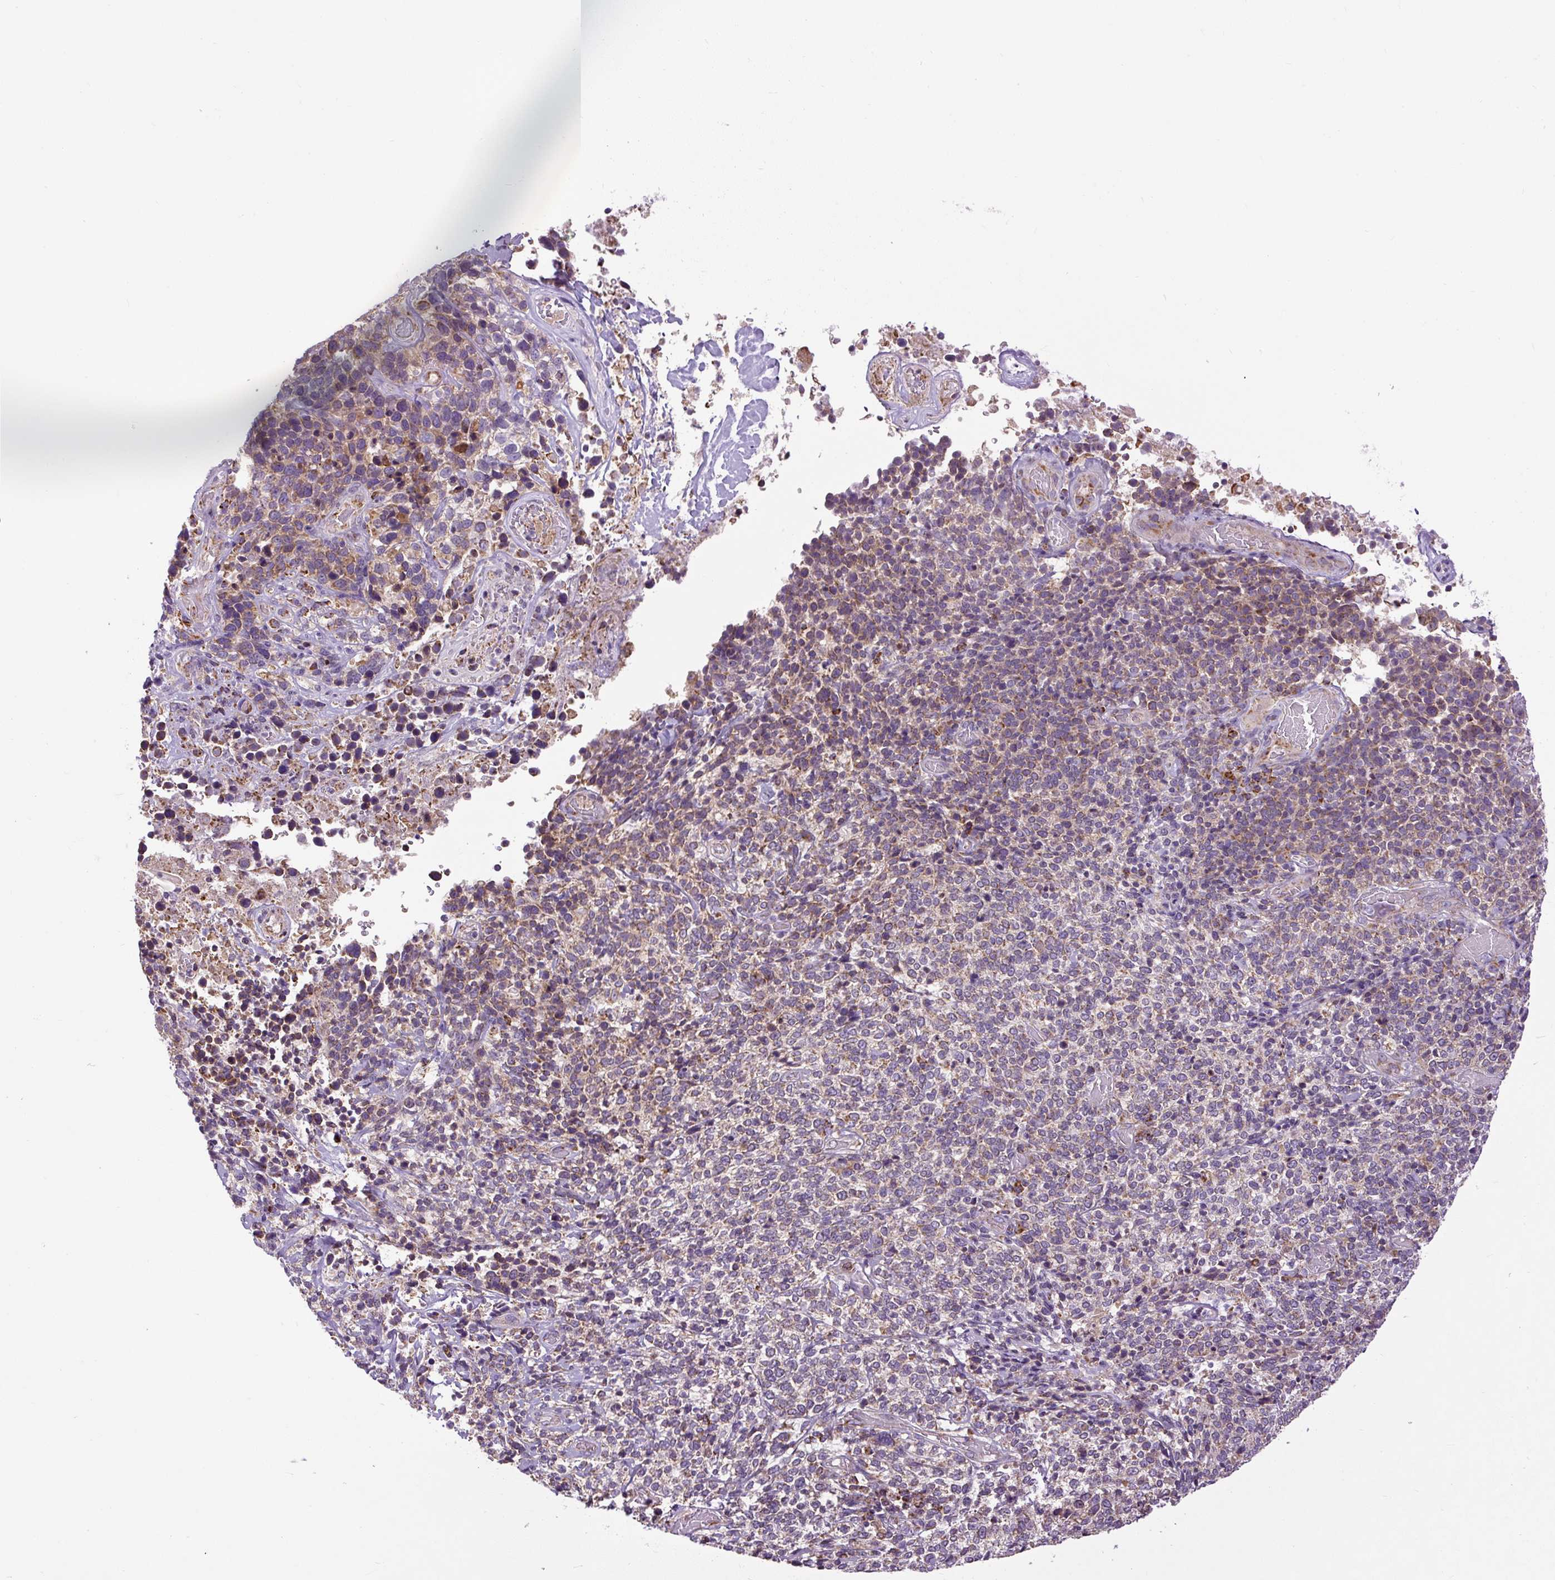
{"staining": {"intensity": "weak", "quantity": "25%-75%", "location": "cytoplasmic/membranous"}, "tissue": "cervical cancer", "cell_type": "Tumor cells", "image_type": "cancer", "snomed": [{"axis": "morphology", "description": "Squamous cell carcinoma, NOS"}, {"axis": "topography", "description": "Cervix"}], "caption": "An image showing weak cytoplasmic/membranous expression in approximately 25%-75% of tumor cells in squamous cell carcinoma (cervical), as visualized by brown immunohistochemical staining.", "gene": "TM2D3", "patient": {"sex": "female", "age": 46}}